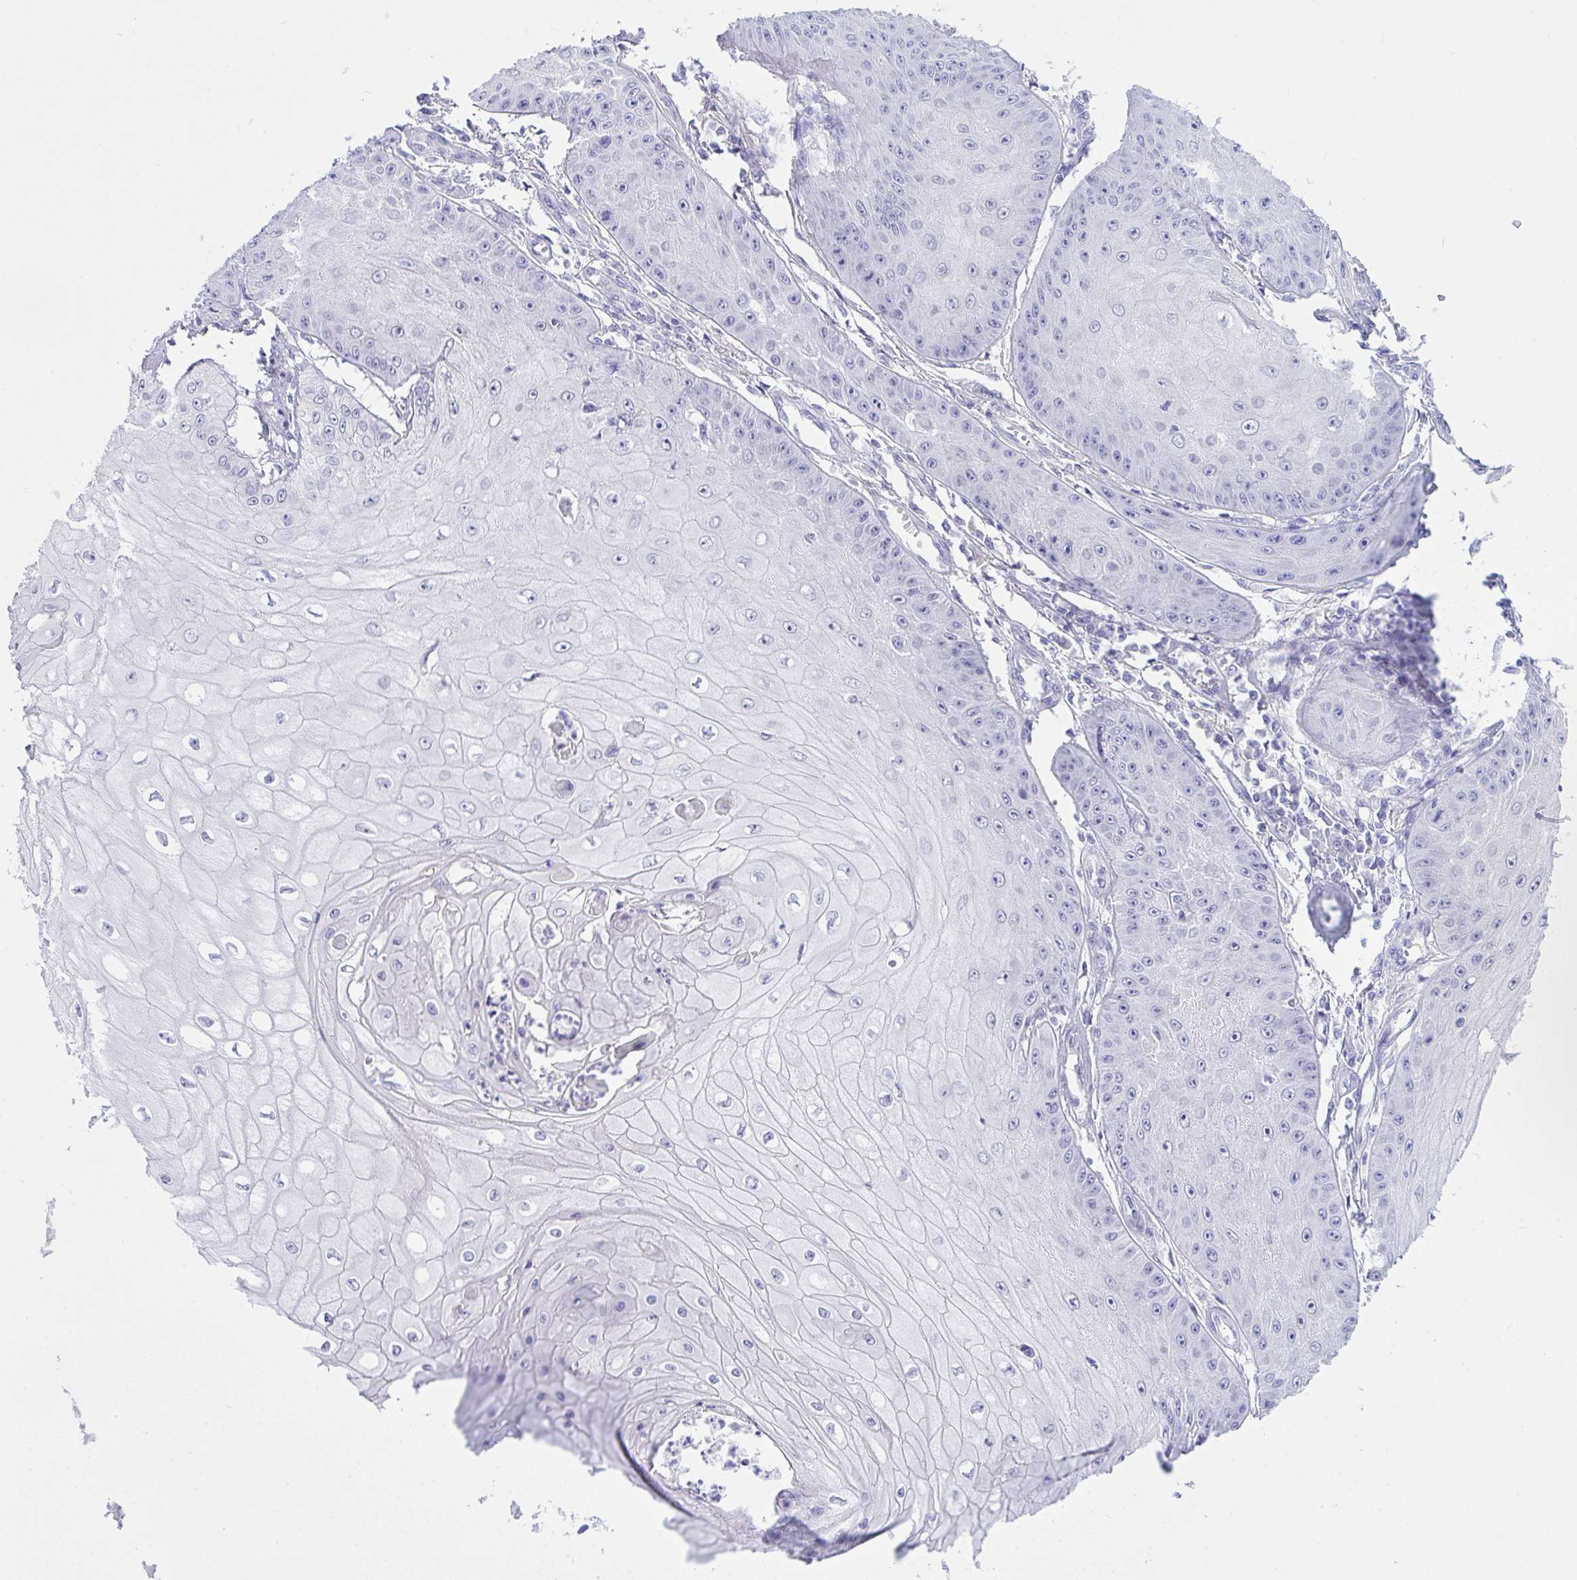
{"staining": {"intensity": "negative", "quantity": "none", "location": "none"}, "tissue": "skin cancer", "cell_type": "Tumor cells", "image_type": "cancer", "snomed": [{"axis": "morphology", "description": "Squamous cell carcinoma, NOS"}, {"axis": "topography", "description": "Skin"}], "caption": "This is a micrograph of immunohistochemistry staining of skin cancer, which shows no positivity in tumor cells.", "gene": "GLB1L2", "patient": {"sex": "male", "age": 70}}